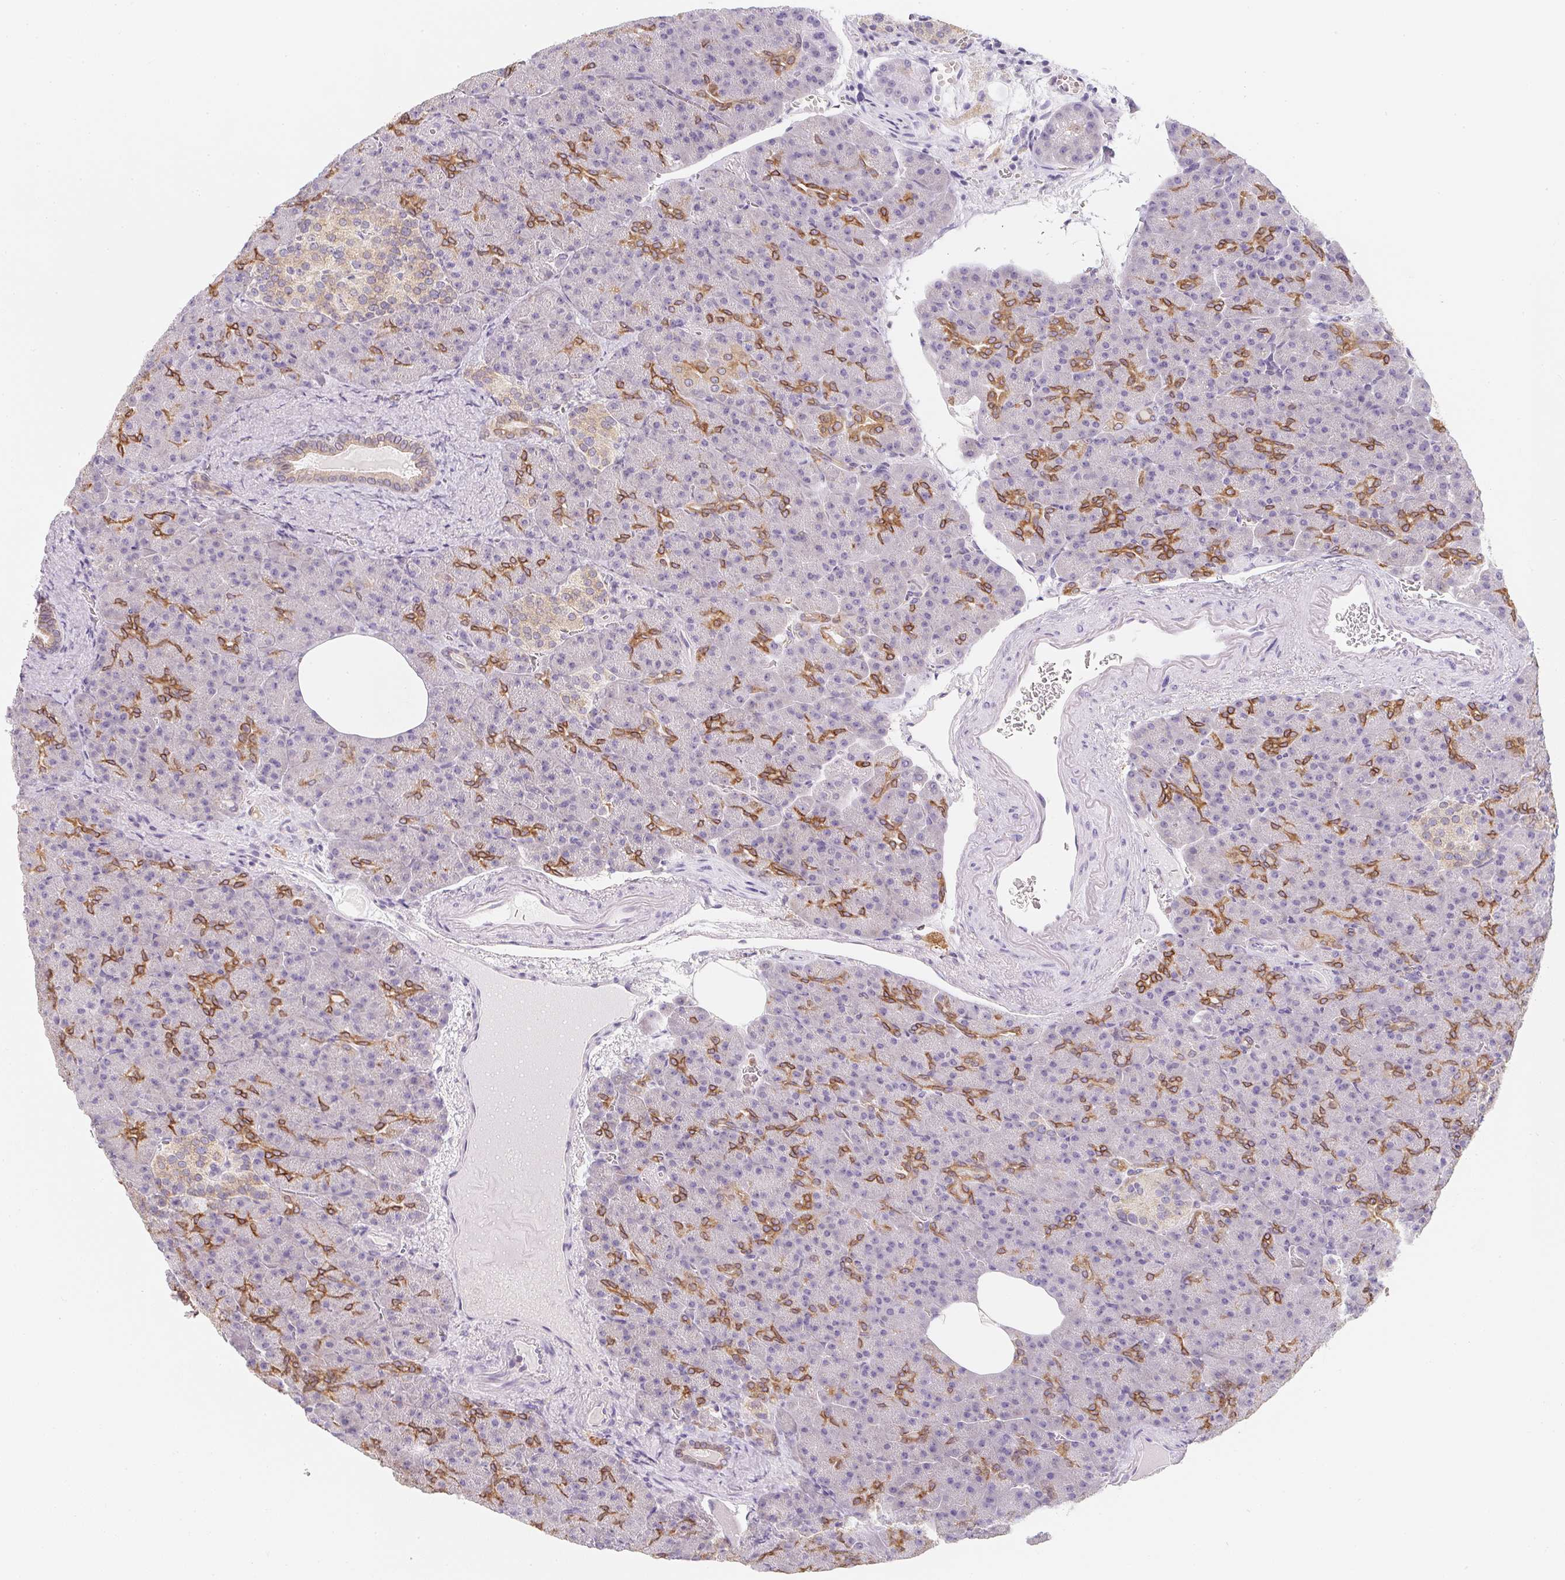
{"staining": {"intensity": "strong", "quantity": "<25%", "location": "cytoplasmic/membranous"}, "tissue": "pancreas", "cell_type": "Exocrine glandular cells", "image_type": "normal", "snomed": [{"axis": "morphology", "description": "Normal tissue, NOS"}, {"axis": "topography", "description": "Pancreas"}], "caption": "Protein staining exhibits strong cytoplasmic/membranous expression in approximately <25% of exocrine glandular cells in normal pancreas. (Stains: DAB (3,3'-diaminobenzidine) in brown, nuclei in blue, Microscopy: brightfield microscopy at high magnification).", "gene": "SOAT1", "patient": {"sex": "female", "age": 74}}